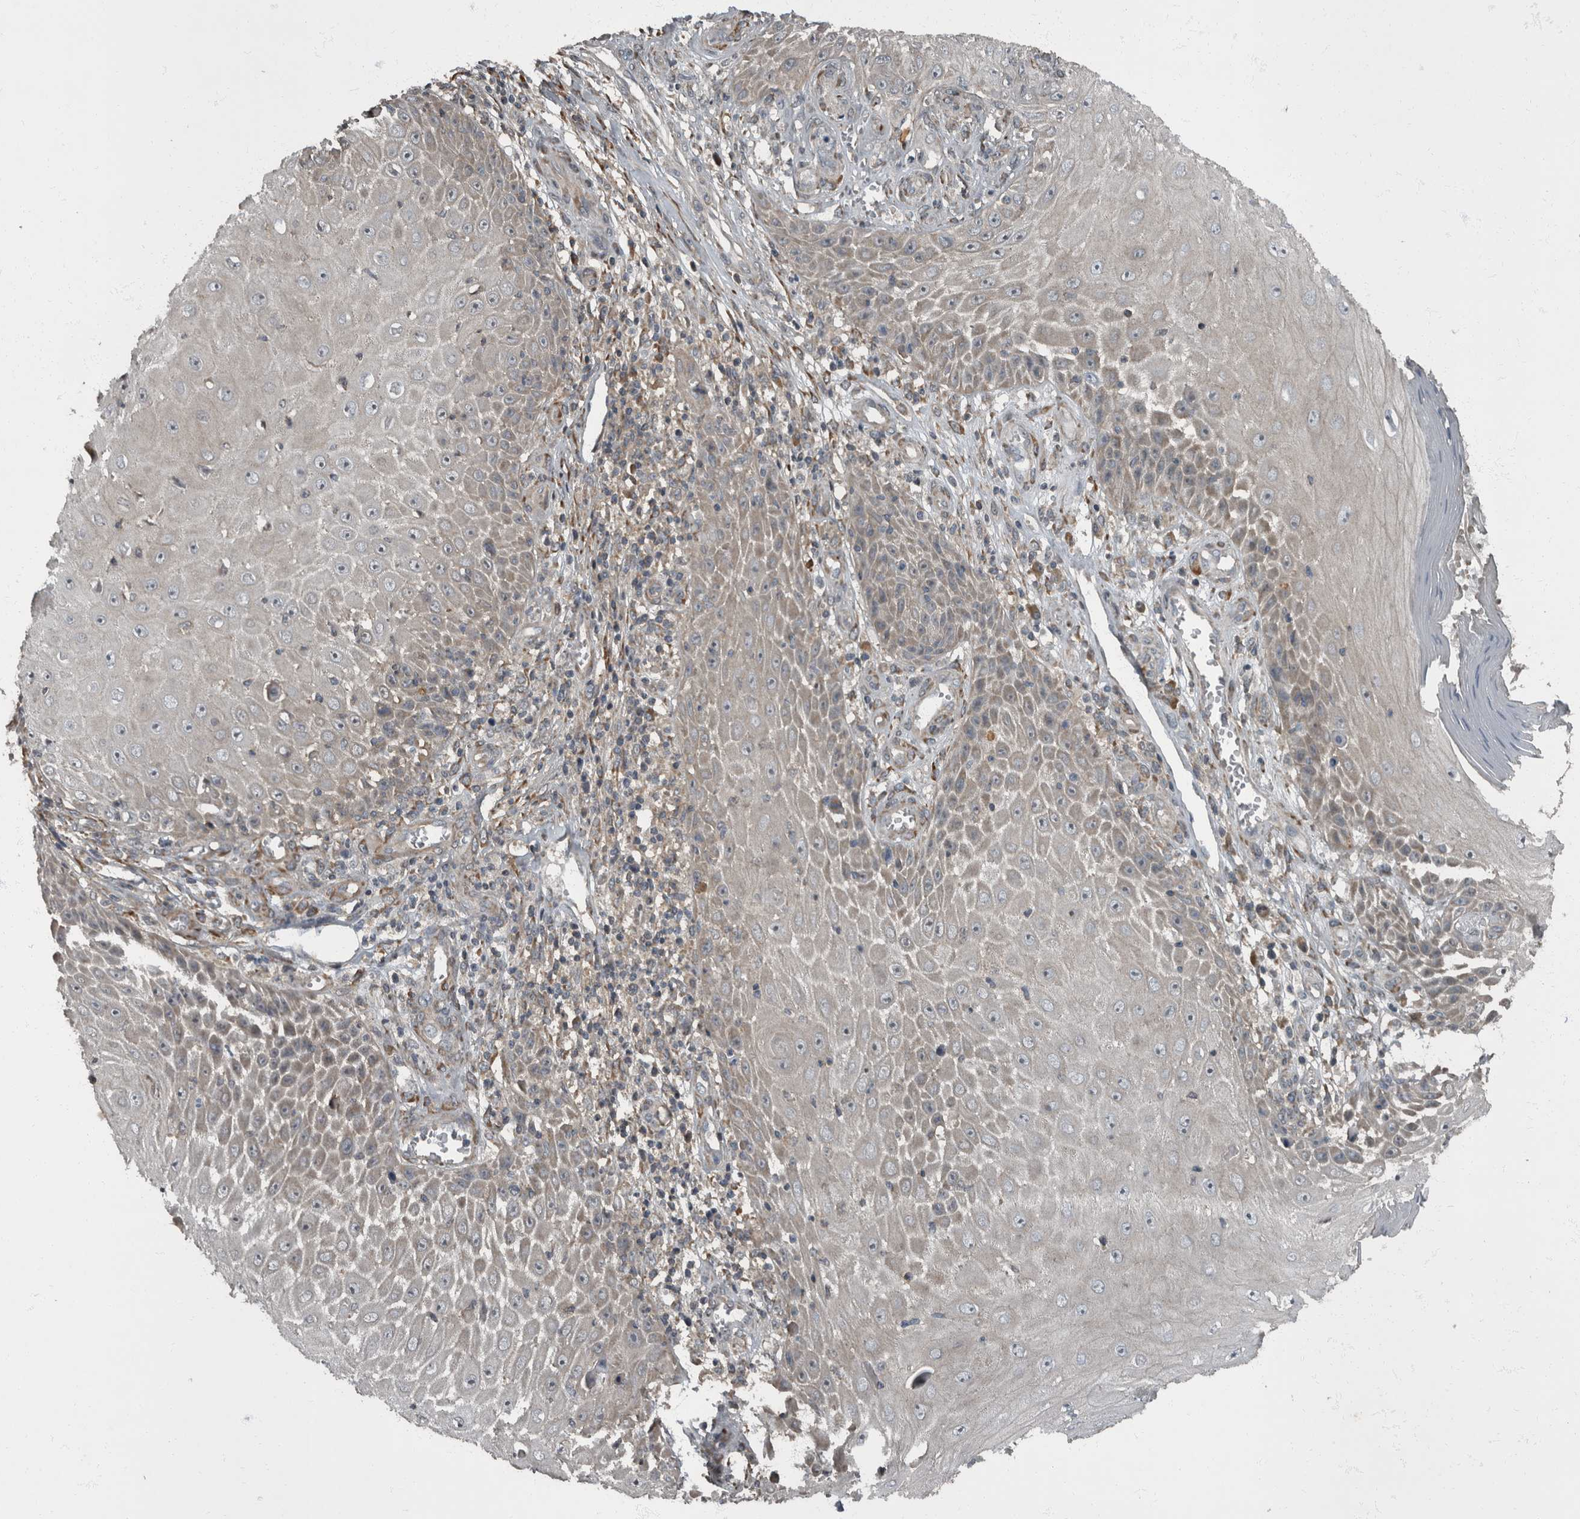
{"staining": {"intensity": "weak", "quantity": "<25%", "location": "cytoplasmic/membranous"}, "tissue": "skin cancer", "cell_type": "Tumor cells", "image_type": "cancer", "snomed": [{"axis": "morphology", "description": "Squamous cell carcinoma, NOS"}, {"axis": "topography", "description": "Skin"}], "caption": "Tumor cells are negative for protein expression in human skin cancer (squamous cell carcinoma). (Stains: DAB IHC with hematoxylin counter stain, Microscopy: brightfield microscopy at high magnification).", "gene": "RABGGTB", "patient": {"sex": "female", "age": 73}}